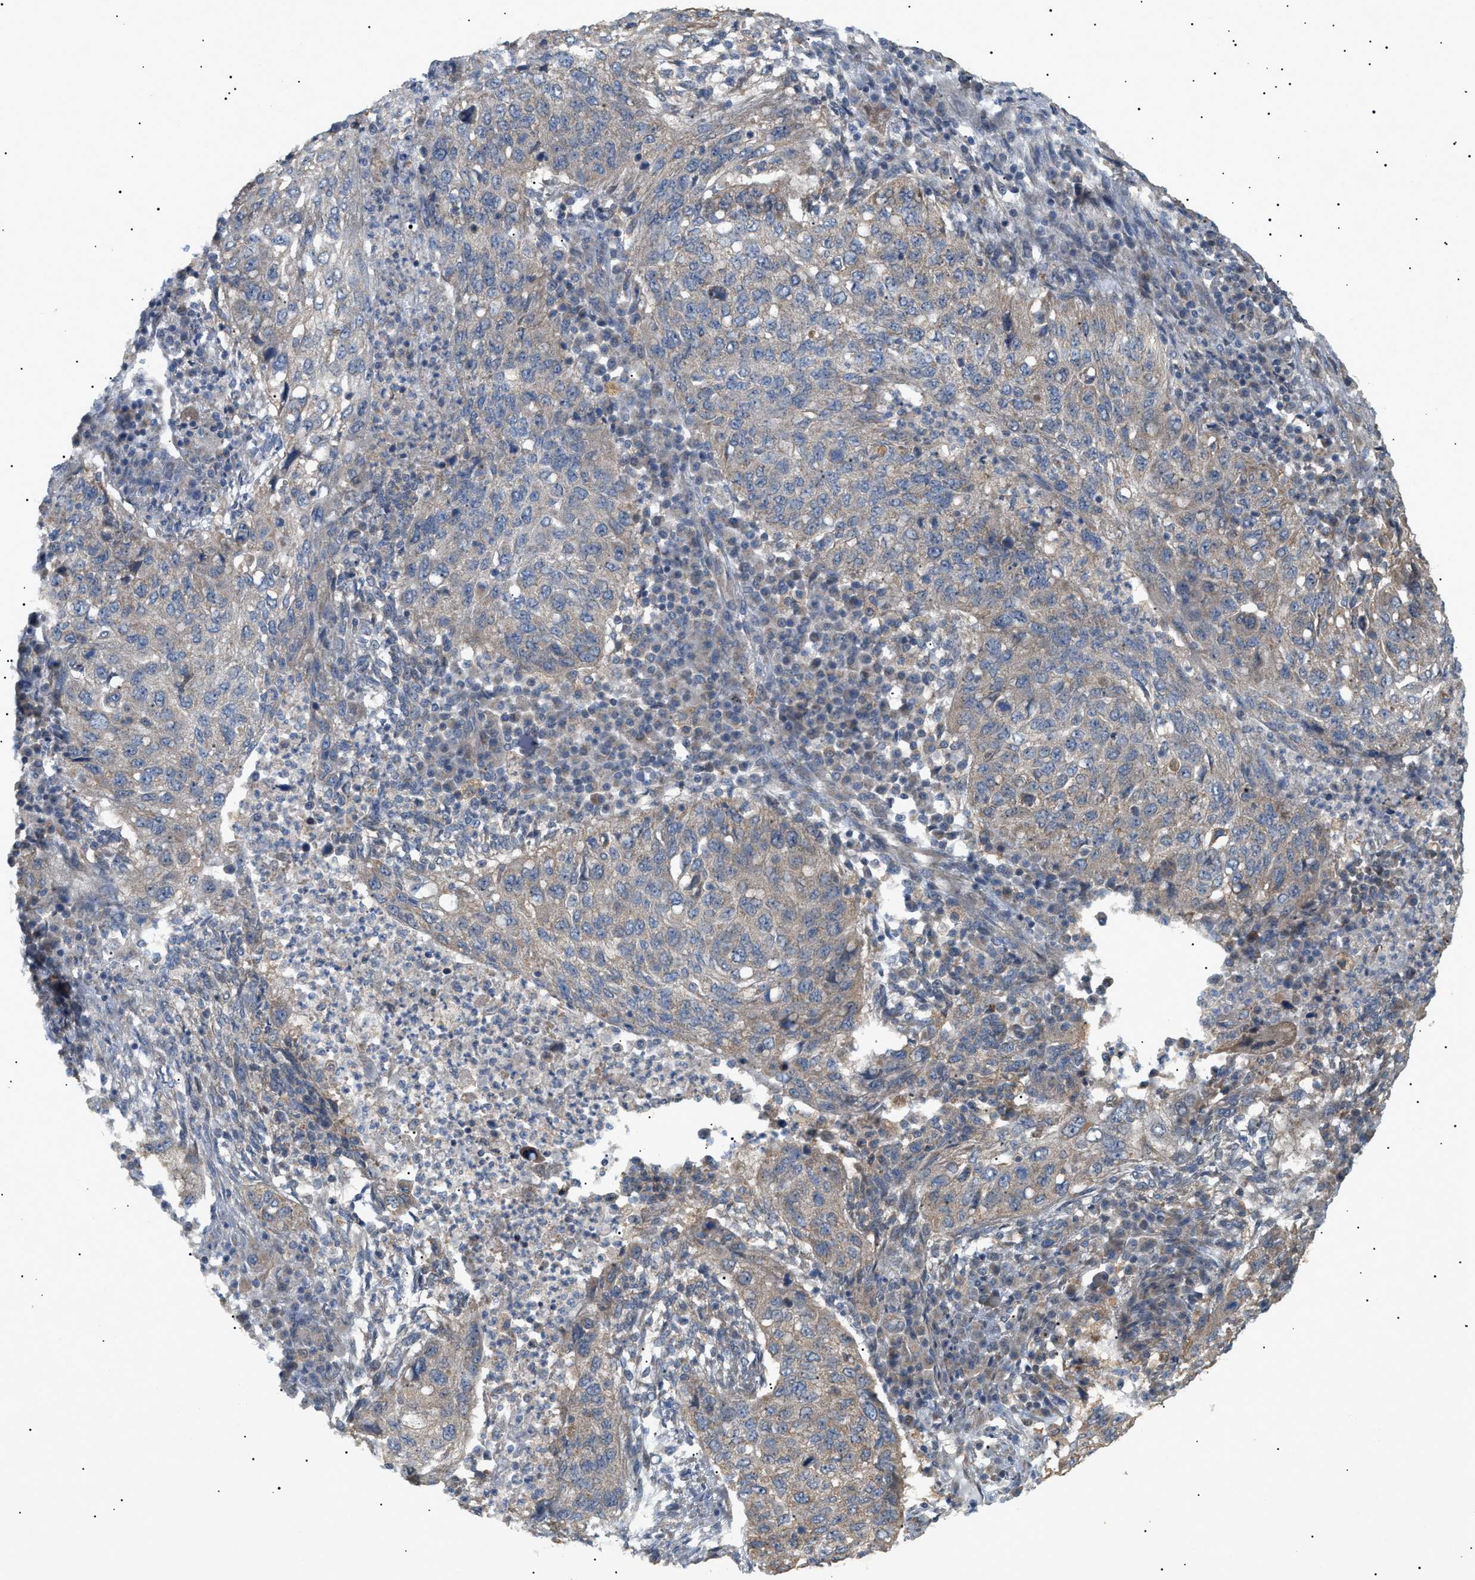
{"staining": {"intensity": "weak", "quantity": "<25%", "location": "cytoplasmic/membranous"}, "tissue": "lung cancer", "cell_type": "Tumor cells", "image_type": "cancer", "snomed": [{"axis": "morphology", "description": "Squamous cell carcinoma, NOS"}, {"axis": "topography", "description": "Lung"}], "caption": "Immunohistochemical staining of lung cancer displays no significant expression in tumor cells. The staining is performed using DAB (3,3'-diaminobenzidine) brown chromogen with nuclei counter-stained in using hematoxylin.", "gene": "IRS2", "patient": {"sex": "female", "age": 63}}